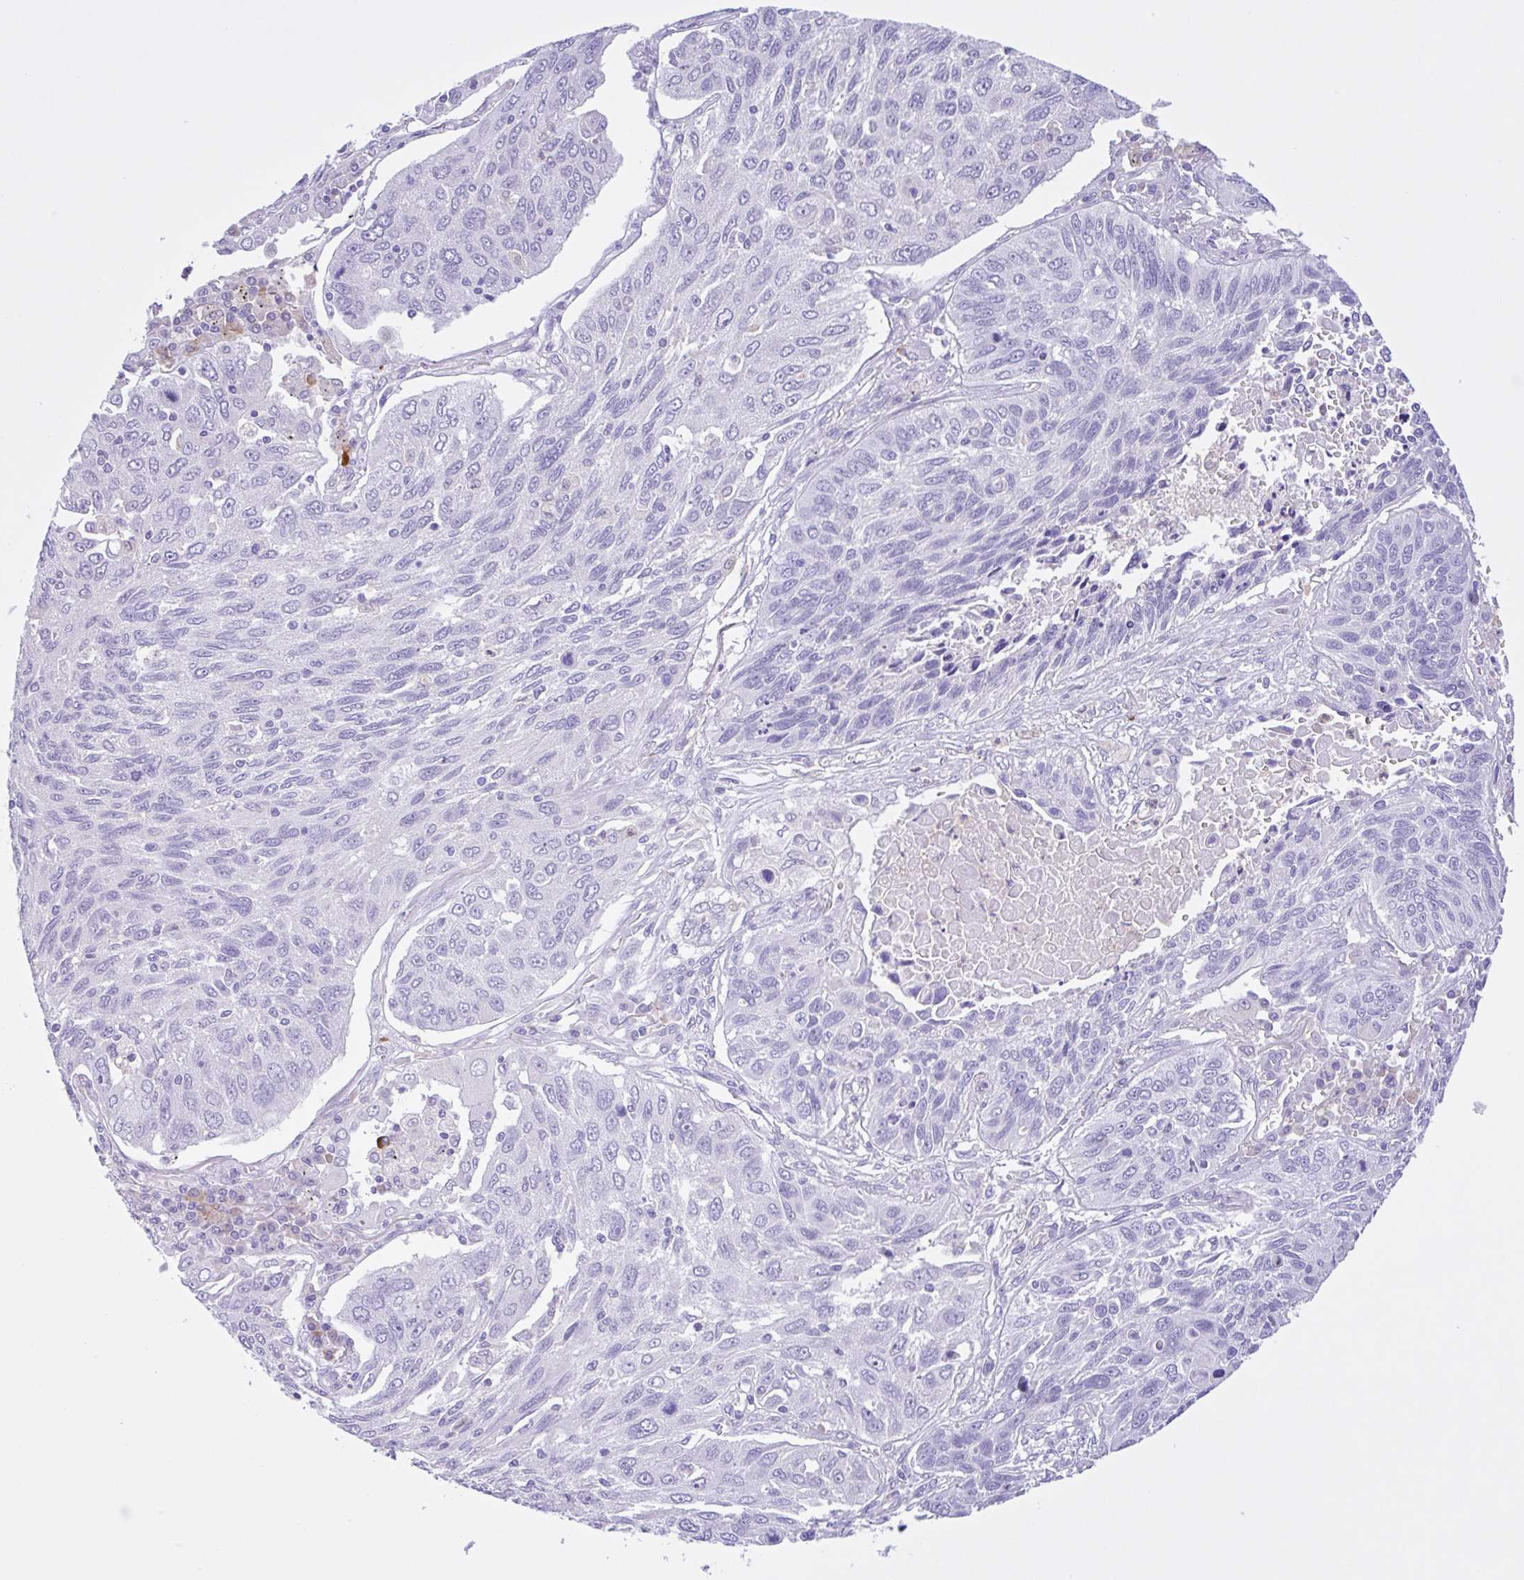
{"staining": {"intensity": "negative", "quantity": "none", "location": "none"}, "tissue": "lung cancer", "cell_type": "Tumor cells", "image_type": "cancer", "snomed": [{"axis": "morphology", "description": "Squamous cell carcinoma, NOS"}, {"axis": "topography", "description": "Lung"}], "caption": "This photomicrograph is of lung squamous cell carcinoma stained with immunohistochemistry to label a protein in brown with the nuclei are counter-stained blue. There is no positivity in tumor cells.", "gene": "NCF1", "patient": {"sex": "female", "age": 66}}